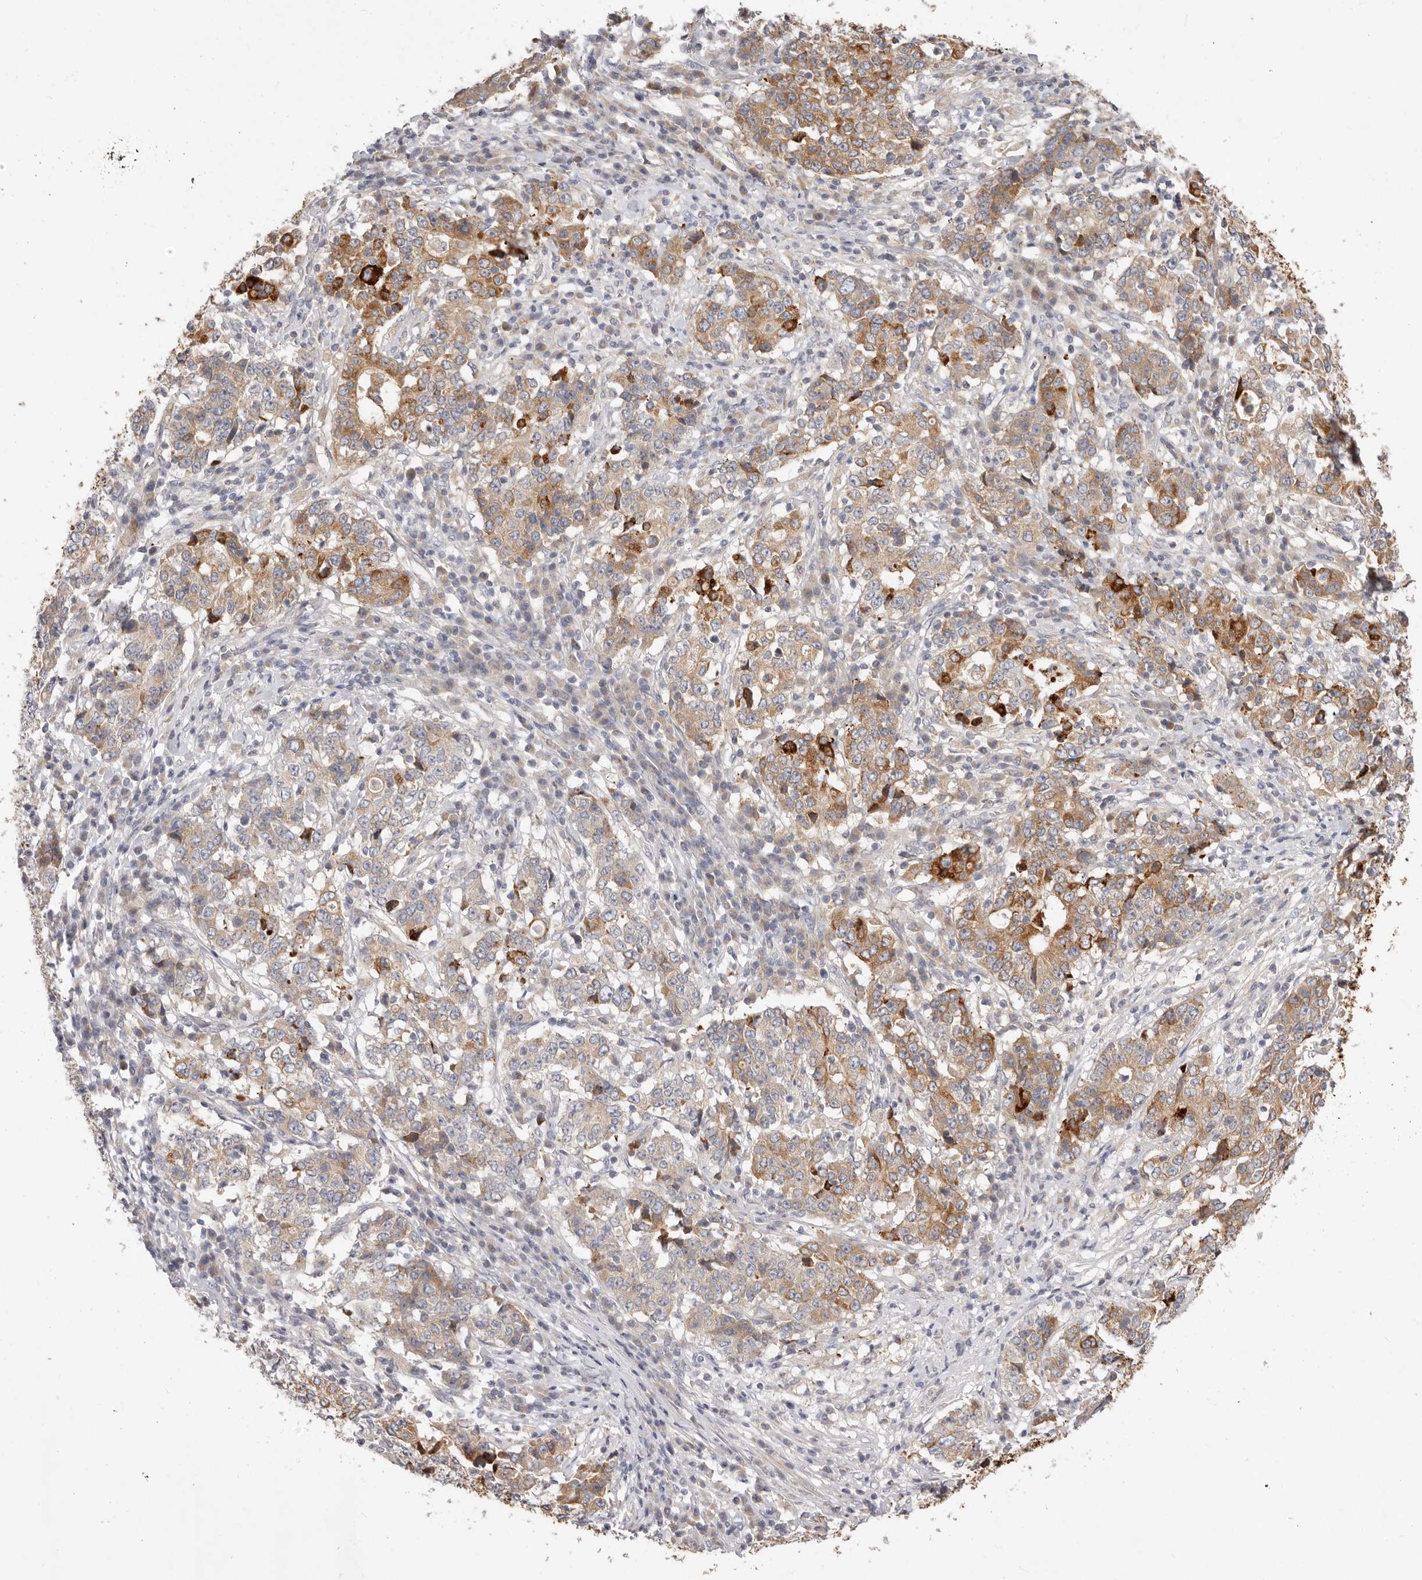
{"staining": {"intensity": "moderate", "quantity": ">75%", "location": "cytoplasmic/membranous"}, "tissue": "stomach cancer", "cell_type": "Tumor cells", "image_type": "cancer", "snomed": [{"axis": "morphology", "description": "Adenocarcinoma, NOS"}, {"axis": "topography", "description": "Stomach"}], "caption": "IHC of adenocarcinoma (stomach) demonstrates medium levels of moderate cytoplasmic/membranous expression in approximately >75% of tumor cells. (brown staining indicates protein expression, while blue staining denotes nuclei).", "gene": "TFB2M", "patient": {"sex": "male", "age": 59}}